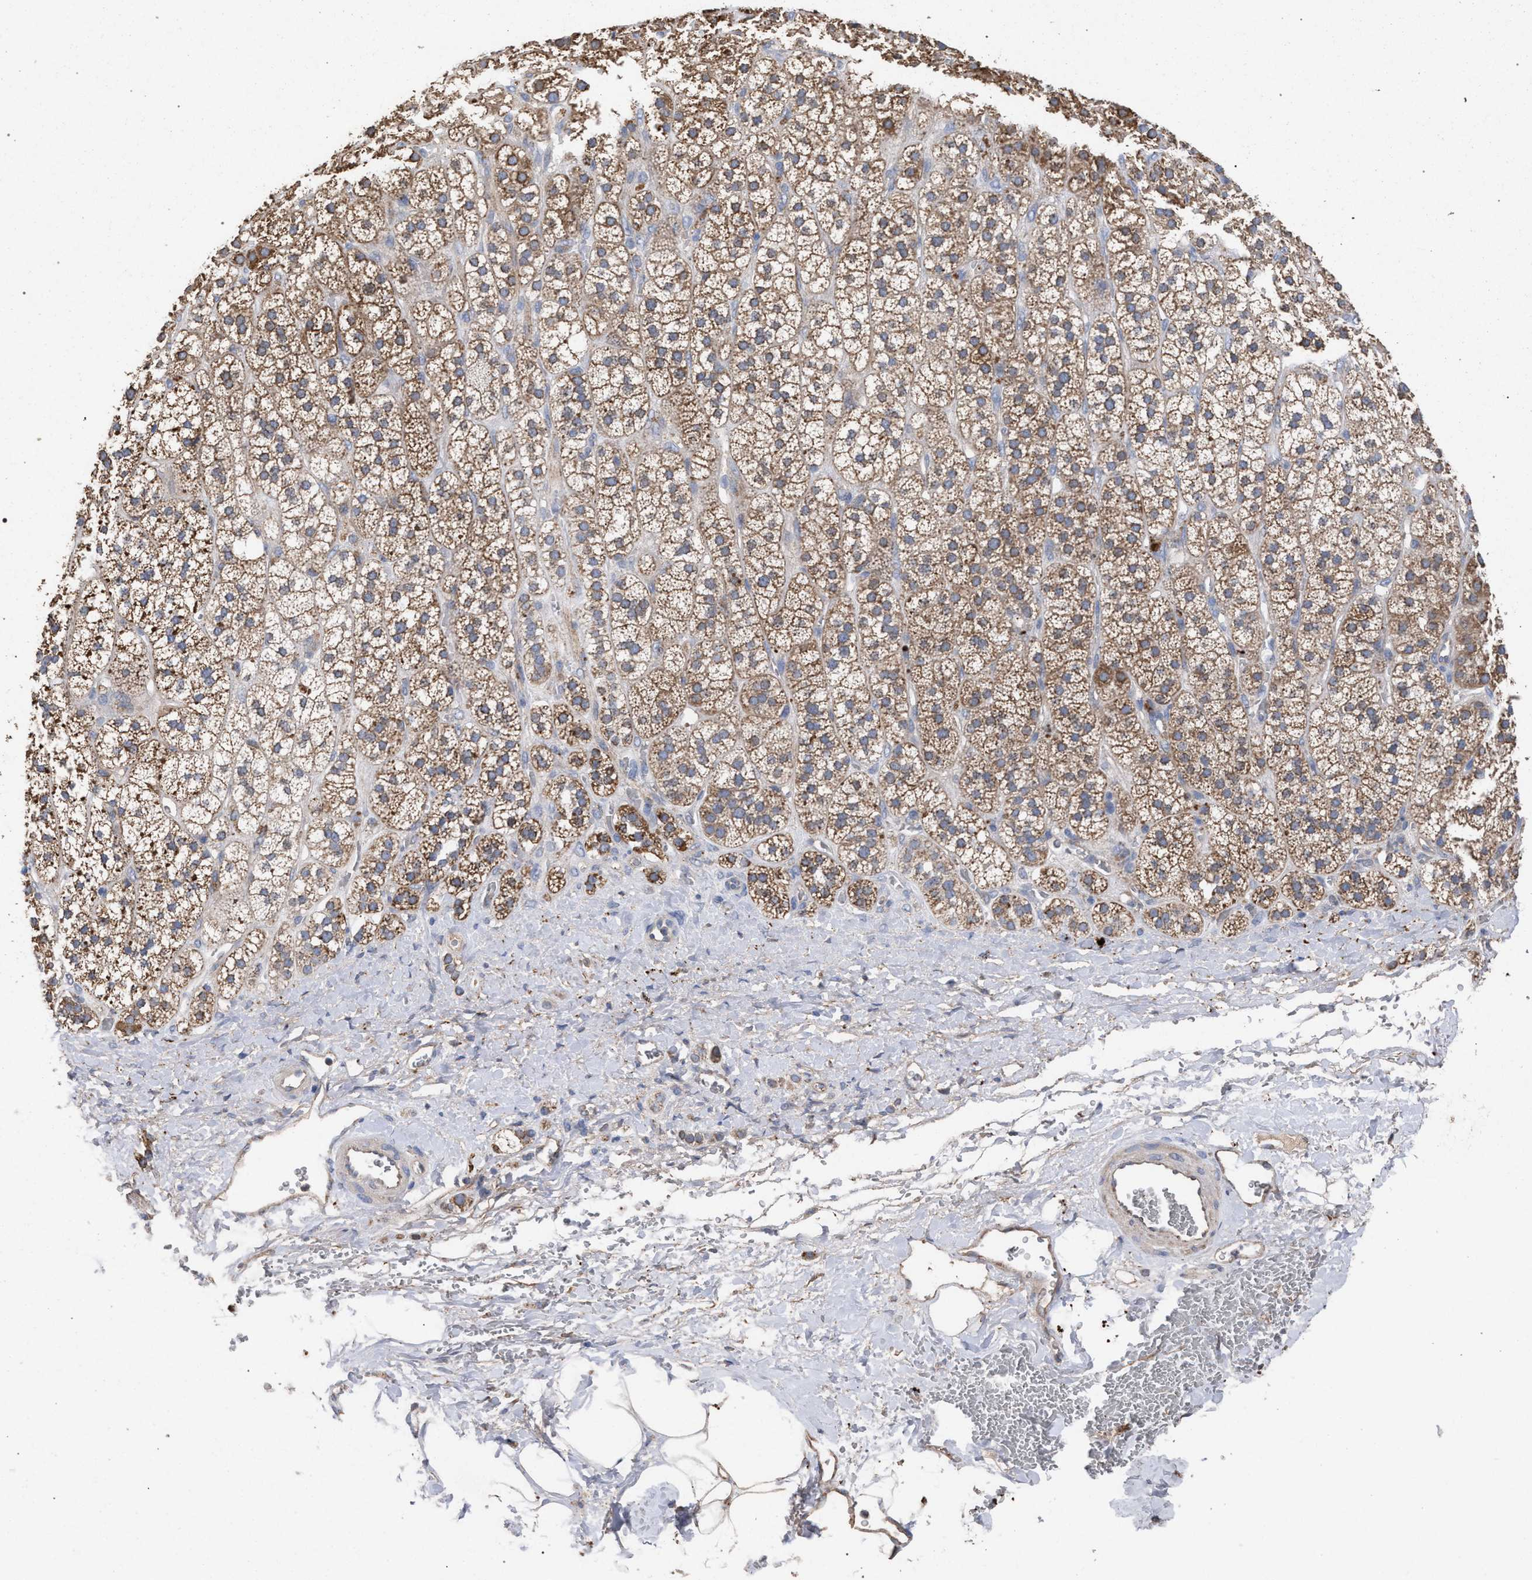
{"staining": {"intensity": "strong", "quantity": ">75%", "location": "cytoplasmic/membranous"}, "tissue": "adrenal gland", "cell_type": "Glandular cells", "image_type": "normal", "snomed": [{"axis": "morphology", "description": "Normal tissue, NOS"}, {"axis": "topography", "description": "Adrenal gland"}], "caption": "Strong cytoplasmic/membranous expression is identified in approximately >75% of glandular cells in benign adrenal gland. The staining was performed using DAB (3,3'-diaminobenzidine), with brown indicating positive protein expression. Nuclei are stained blue with hematoxylin.", "gene": "BCL2L12", "patient": {"sex": "male", "age": 56}}